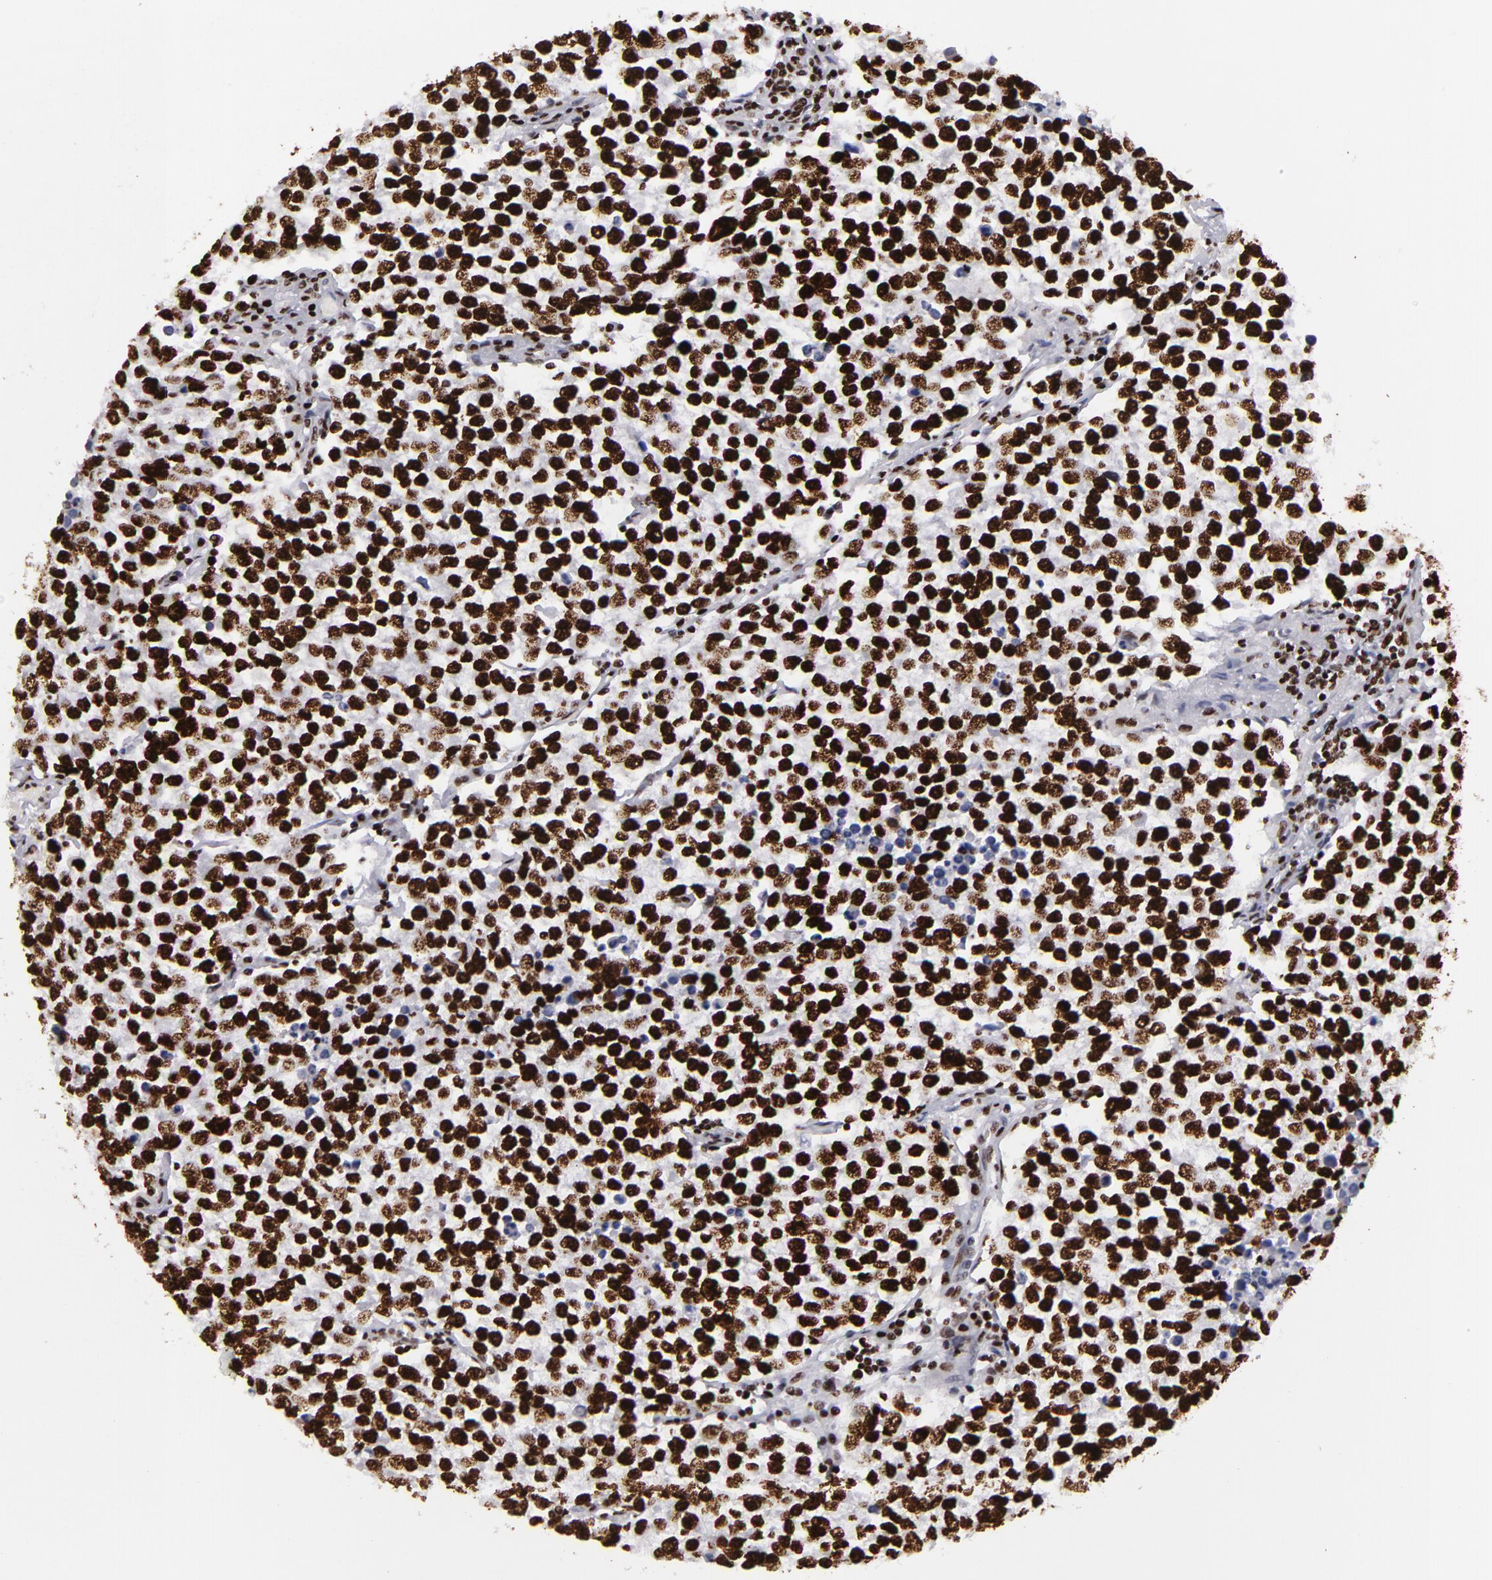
{"staining": {"intensity": "strong", "quantity": ">75%", "location": "nuclear"}, "tissue": "testis cancer", "cell_type": "Tumor cells", "image_type": "cancer", "snomed": [{"axis": "morphology", "description": "Seminoma, NOS"}, {"axis": "topography", "description": "Testis"}], "caption": "Testis cancer stained with IHC displays strong nuclear positivity in approximately >75% of tumor cells.", "gene": "SAFB", "patient": {"sex": "male", "age": 36}}